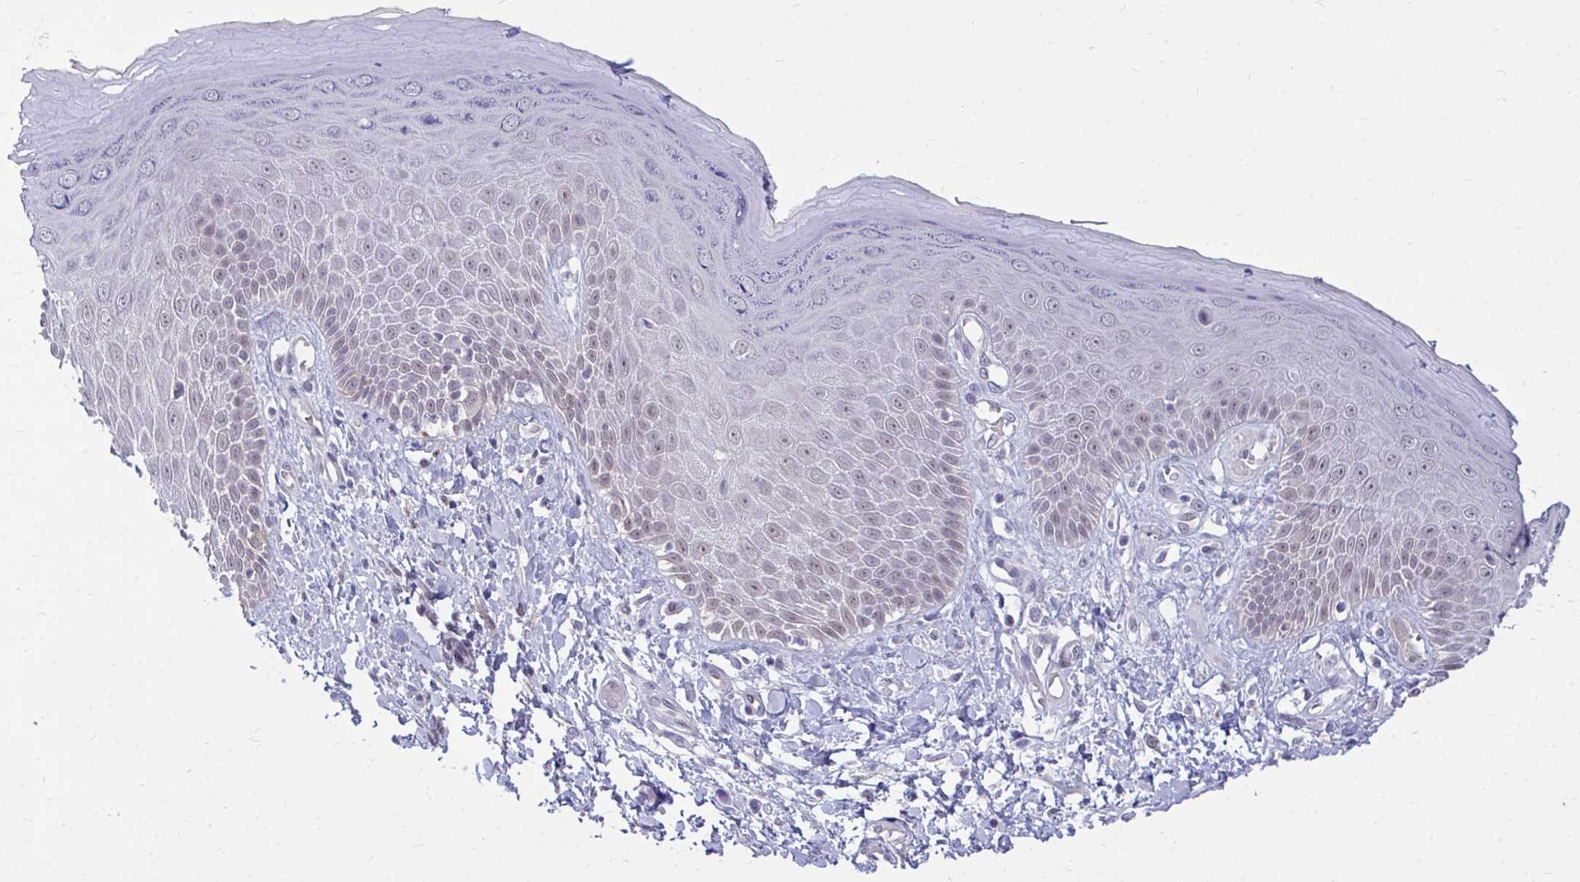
{"staining": {"intensity": "weak", "quantity": "25%-75%", "location": "nuclear"}, "tissue": "skin", "cell_type": "Epidermal cells", "image_type": "normal", "snomed": [{"axis": "morphology", "description": "Normal tissue, NOS"}, {"axis": "topography", "description": "Anal"}, {"axis": "topography", "description": "Peripheral nerve tissue"}], "caption": "IHC (DAB) staining of unremarkable human skin demonstrates weak nuclear protein expression in about 25%-75% of epidermal cells.", "gene": "CSE1L", "patient": {"sex": "male", "age": 78}}